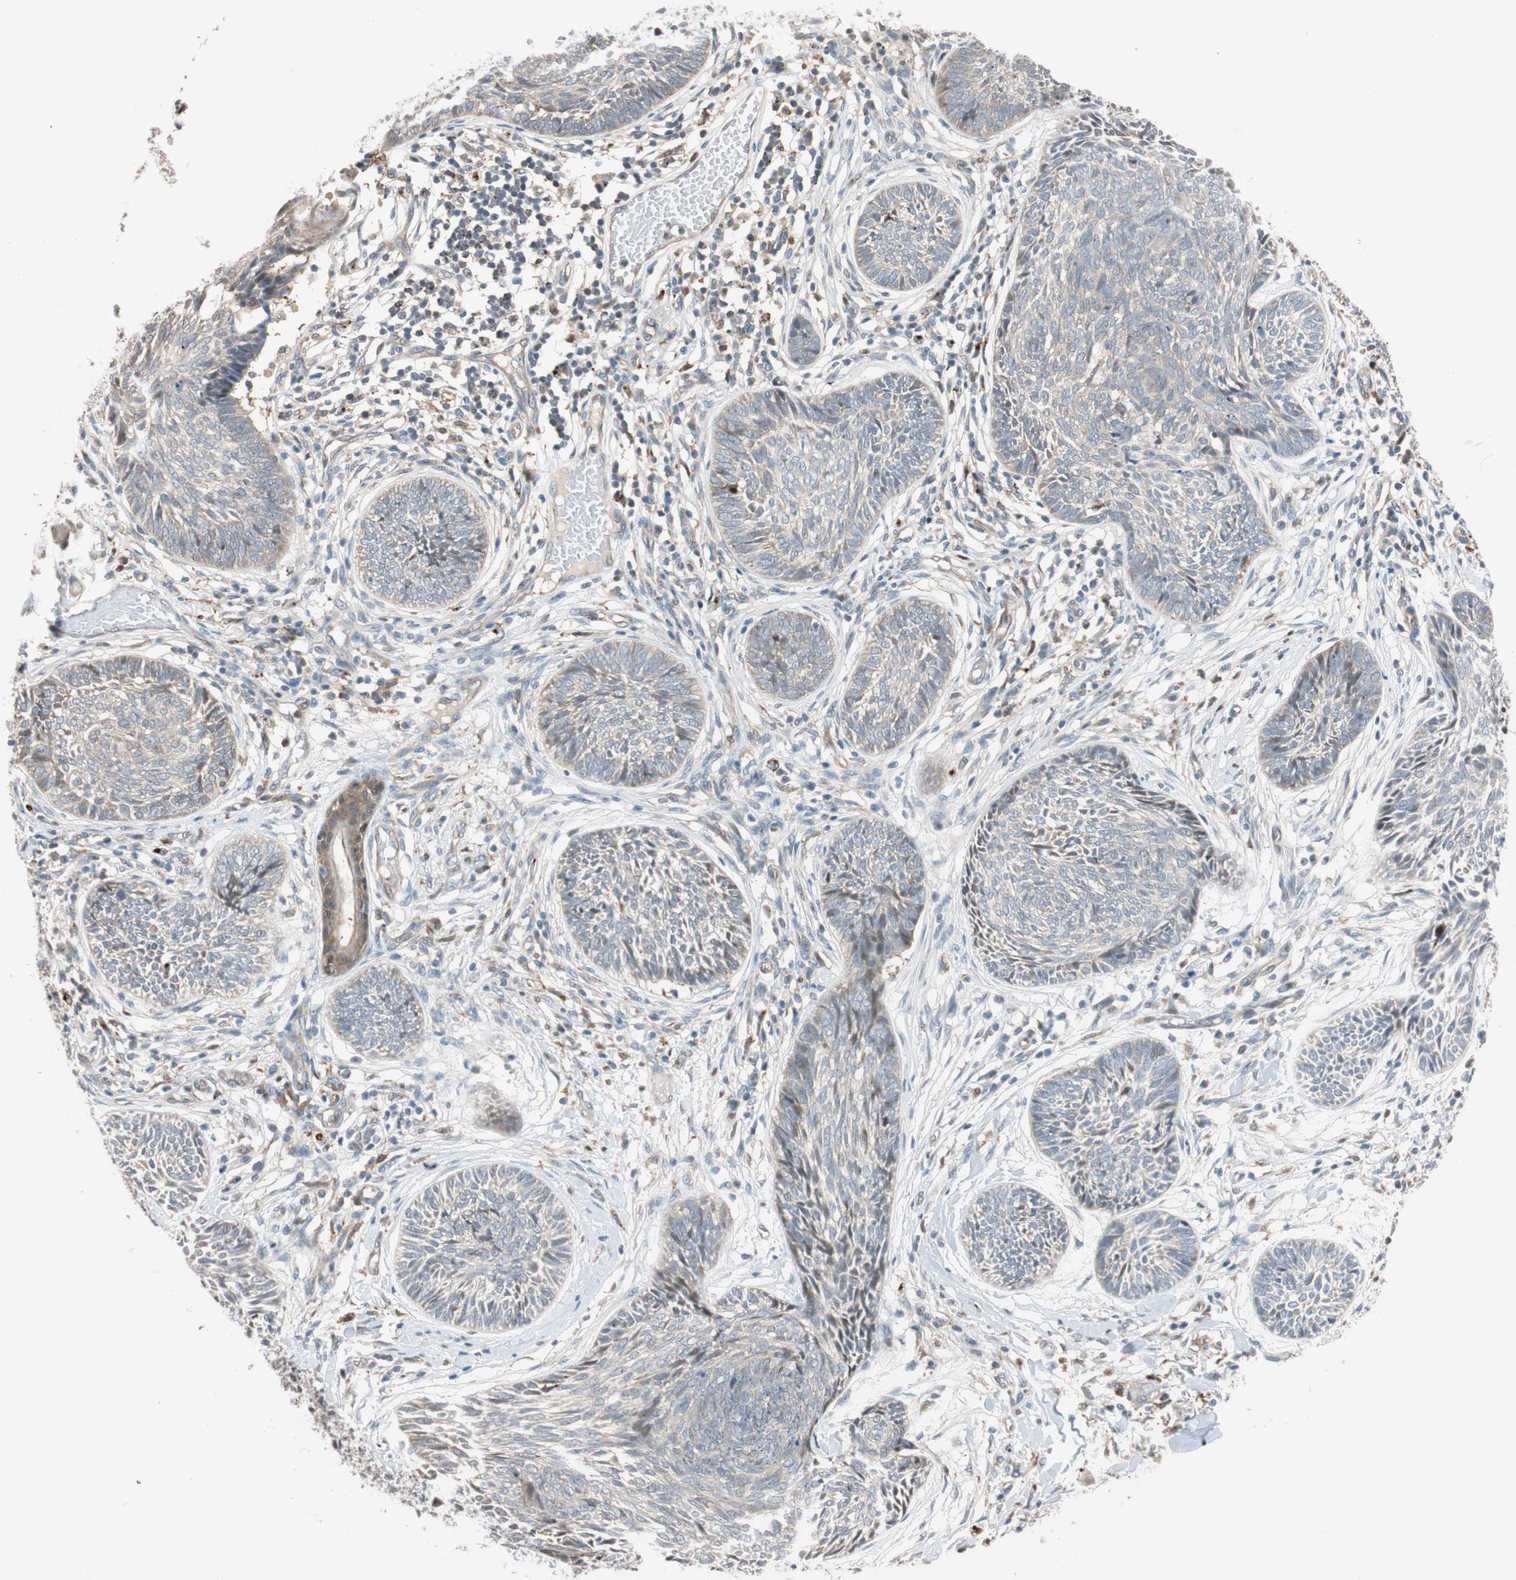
{"staining": {"intensity": "weak", "quantity": "<25%", "location": "cytoplasmic/membranous"}, "tissue": "skin cancer", "cell_type": "Tumor cells", "image_type": "cancer", "snomed": [{"axis": "morphology", "description": "Papilloma, NOS"}, {"axis": "morphology", "description": "Basal cell carcinoma"}, {"axis": "topography", "description": "Skin"}], "caption": "DAB (3,3'-diaminobenzidine) immunohistochemical staining of human skin basal cell carcinoma exhibits no significant expression in tumor cells. The staining is performed using DAB (3,3'-diaminobenzidine) brown chromogen with nuclei counter-stained in using hematoxylin.", "gene": "PIK3R3", "patient": {"sex": "male", "age": 87}}